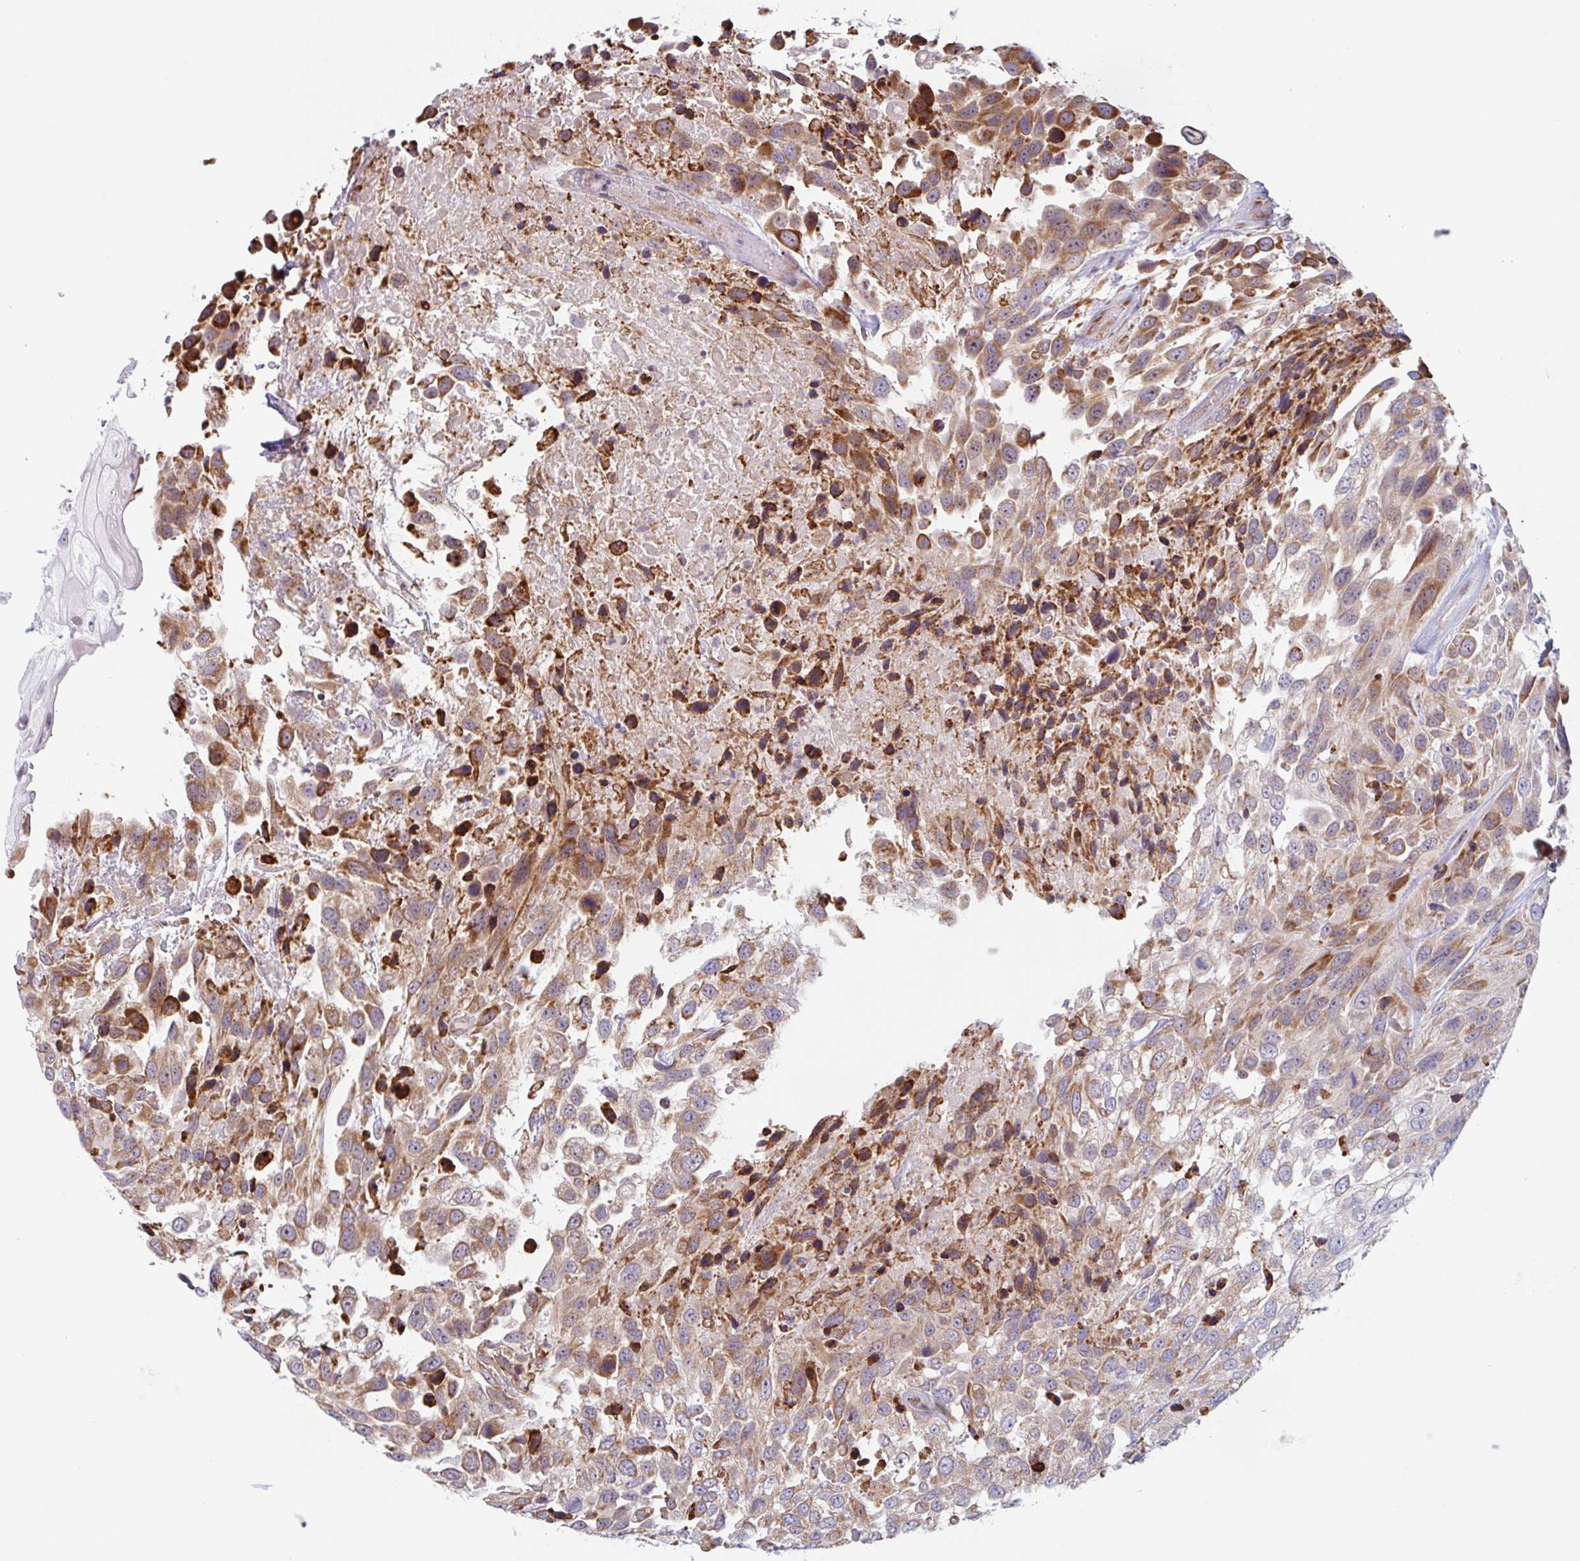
{"staining": {"intensity": "strong", "quantity": "25%-75%", "location": "cytoplasmic/membranous"}, "tissue": "urothelial cancer", "cell_type": "Tumor cells", "image_type": "cancer", "snomed": [{"axis": "morphology", "description": "Urothelial carcinoma, High grade"}, {"axis": "topography", "description": "Urinary bladder"}], "caption": "Urothelial carcinoma (high-grade) tissue reveals strong cytoplasmic/membranous positivity in about 25%-75% of tumor cells", "gene": "RIT1", "patient": {"sex": "female", "age": 70}}